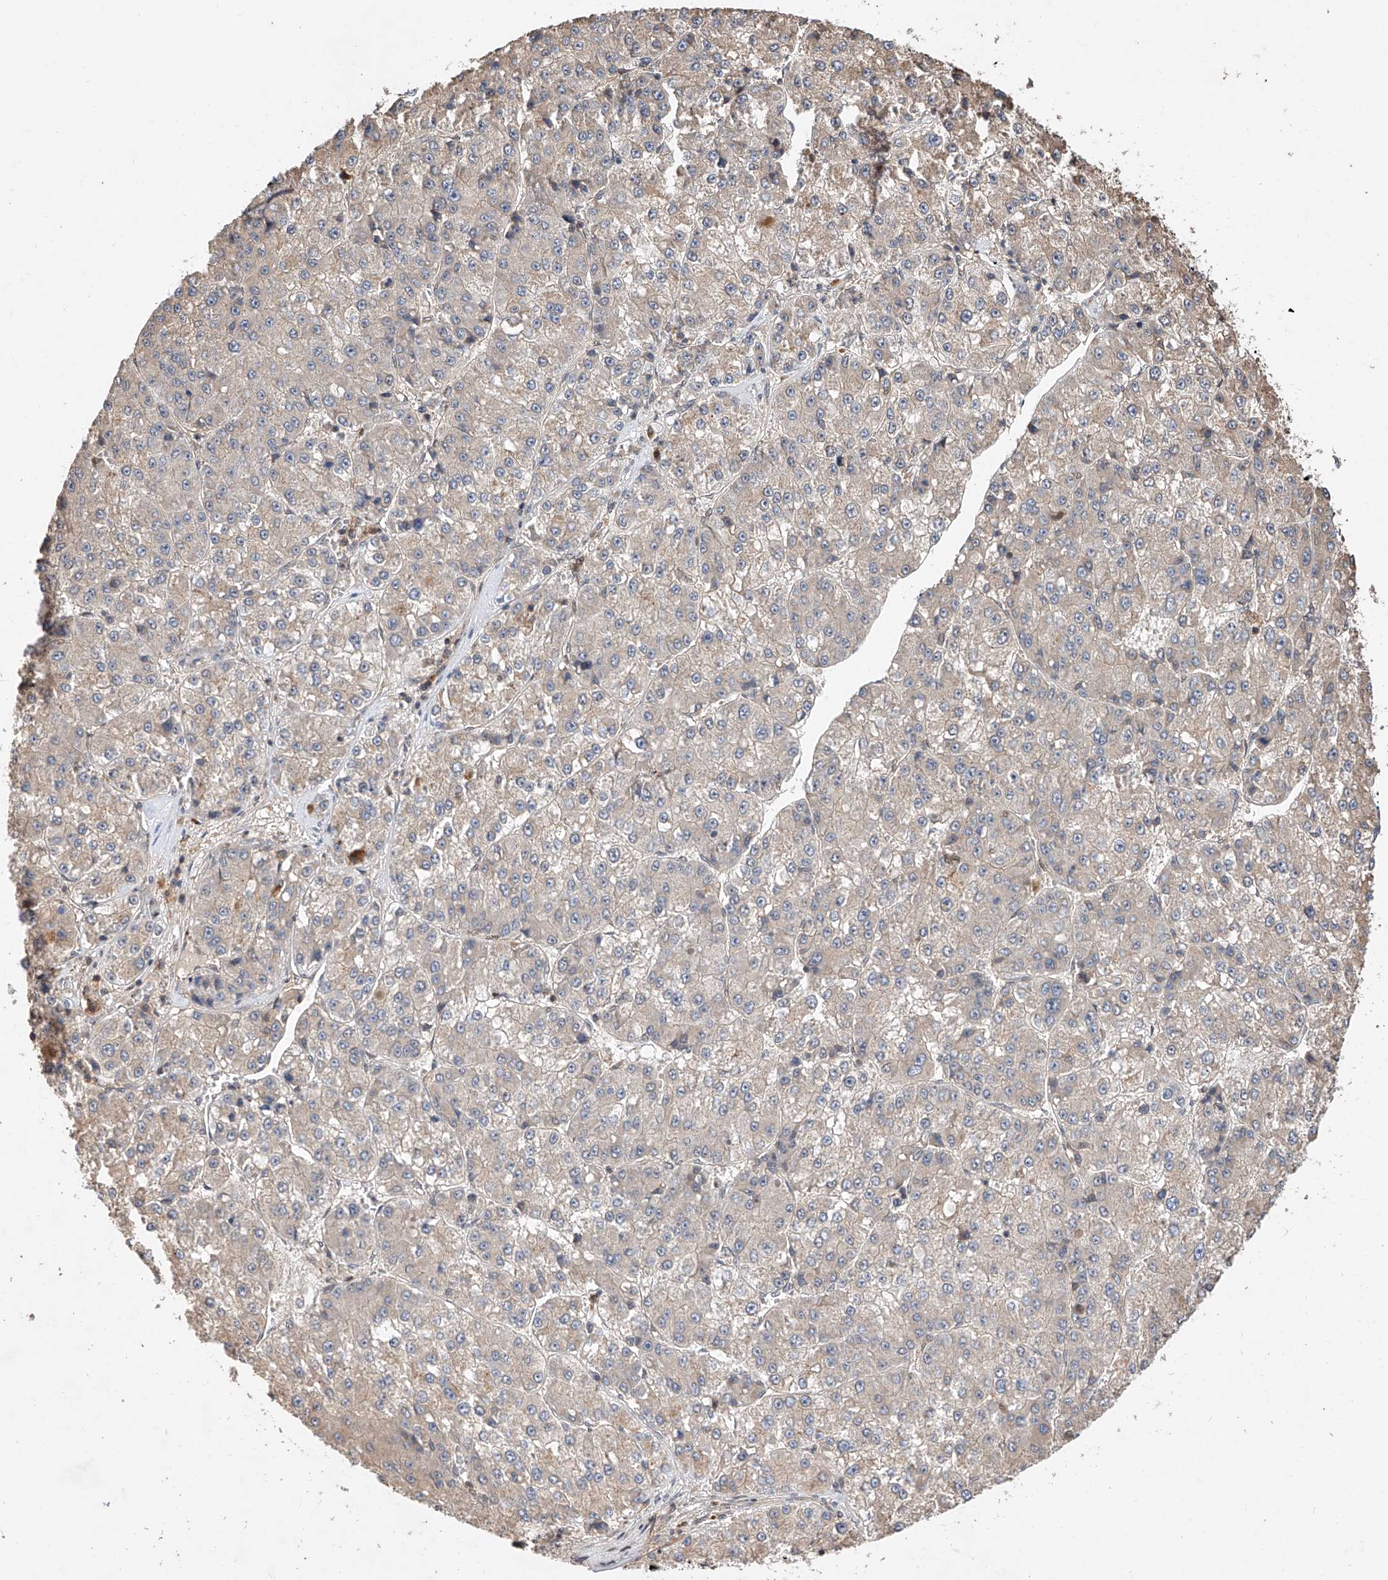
{"staining": {"intensity": "weak", "quantity": "<25%", "location": "cytoplasmic/membranous"}, "tissue": "liver cancer", "cell_type": "Tumor cells", "image_type": "cancer", "snomed": [{"axis": "morphology", "description": "Carcinoma, Hepatocellular, NOS"}, {"axis": "topography", "description": "Liver"}], "caption": "Liver cancer (hepatocellular carcinoma) was stained to show a protein in brown. There is no significant positivity in tumor cells. (DAB (3,3'-diaminobenzidine) immunohistochemistry (IHC) with hematoxylin counter stain).", "gene": "RILPL2", "patient": {"sex": "female", "age": 73}}